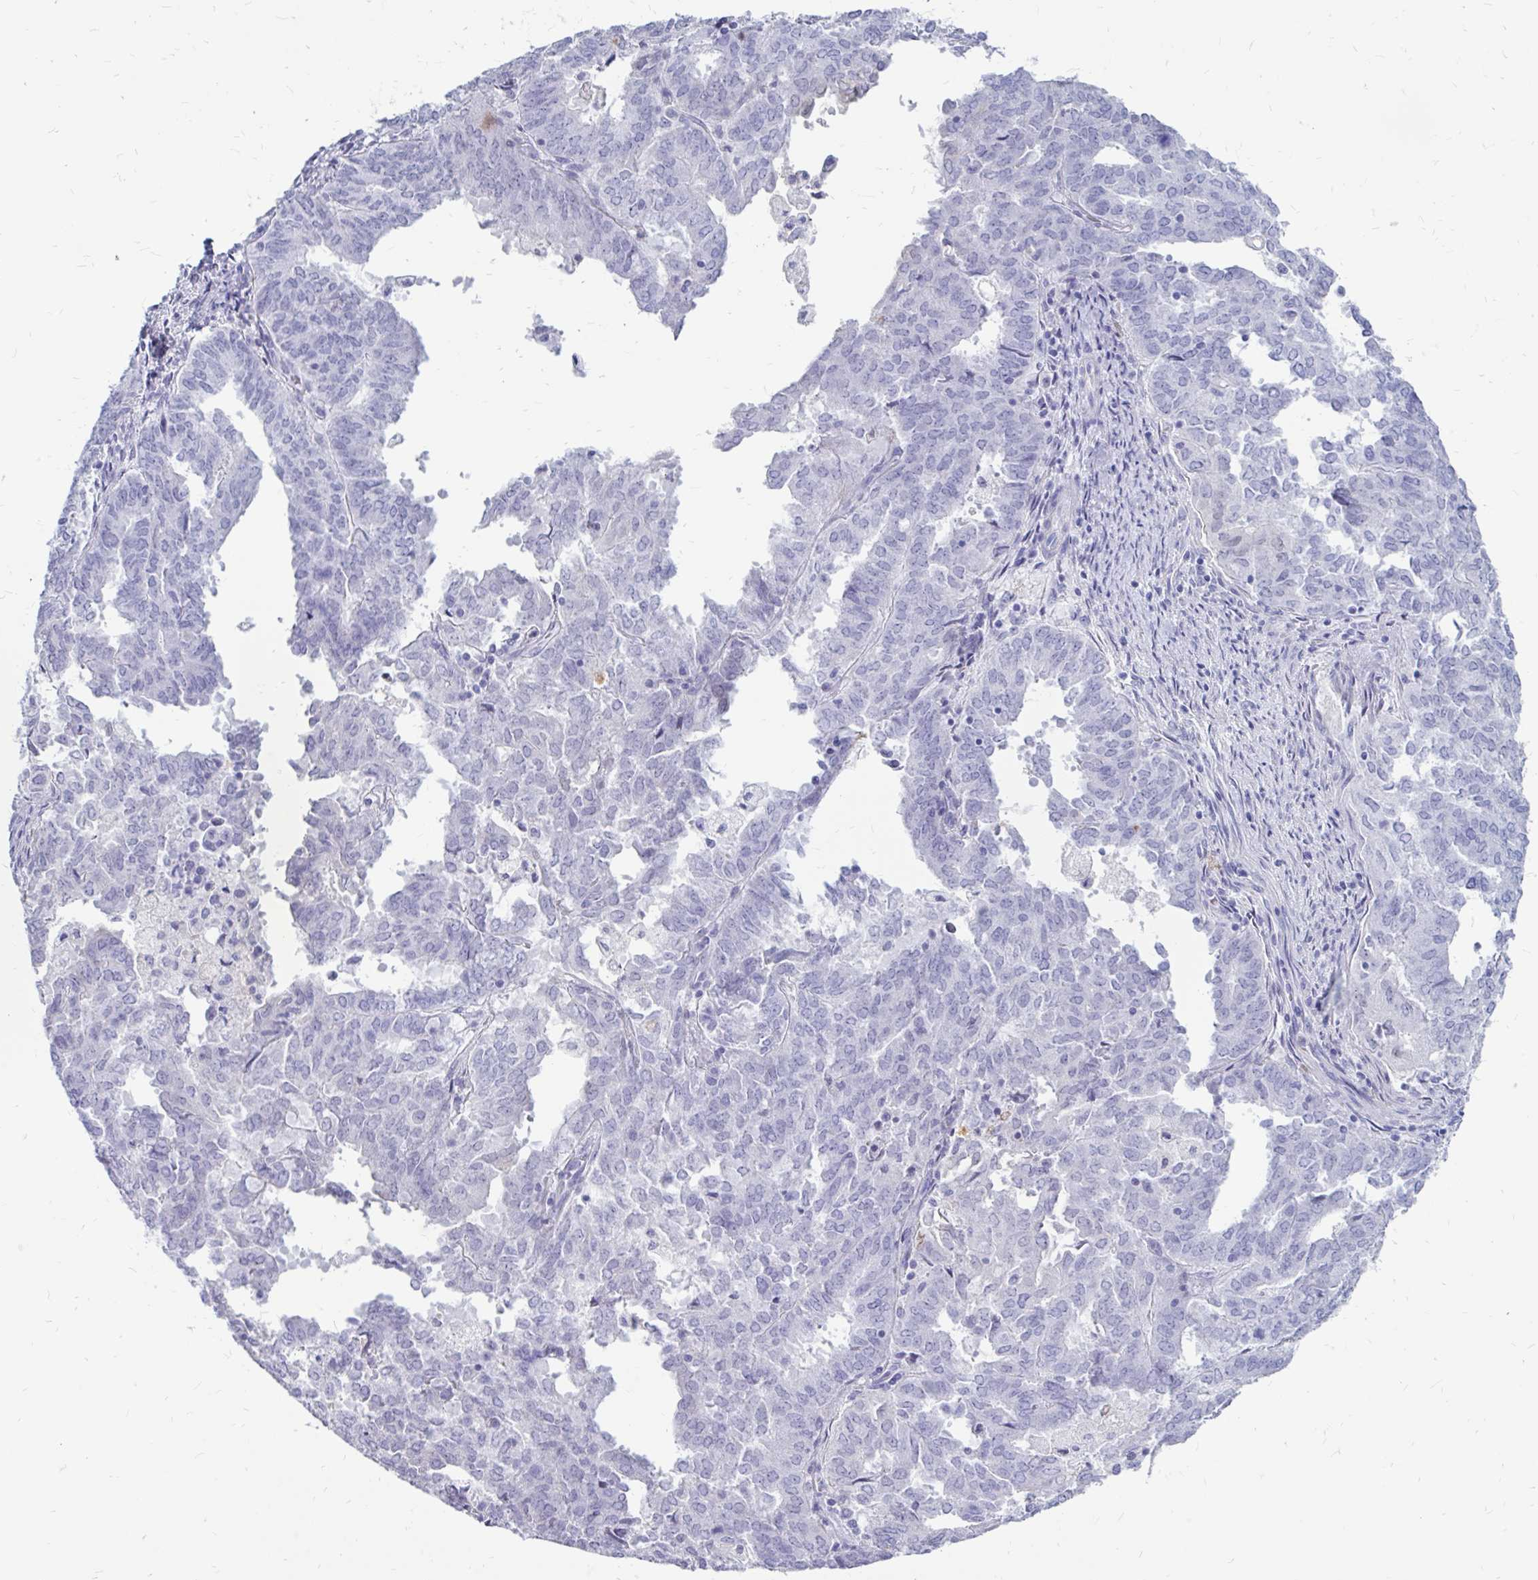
{"staining": {"intensity": "negative", "quantity": "none", "location": "none"}, "tissue": "endometrial cancer", "cell_type": "Tumor cells", "image_type": "cancer", "snomed": [{"axis": "morphology", "description": "Adenocarcinoma, NOS"}, {"axis": "topography", "description": "Endometrium"}], "caption": "IHC image of neoplastic tissue: human endometrial cancer stained with DAB exhibits no significant protein positivity in tumor cells. (Stains: DAB (3,3'-diaminobenzidine) immunohistochemistry (IHC) with hematoxylin counter stain, Microscopy: brightfield microscopy at high magnification).", "gene": "IGSF5", "patient": {"sex": "female", "age": 72}}